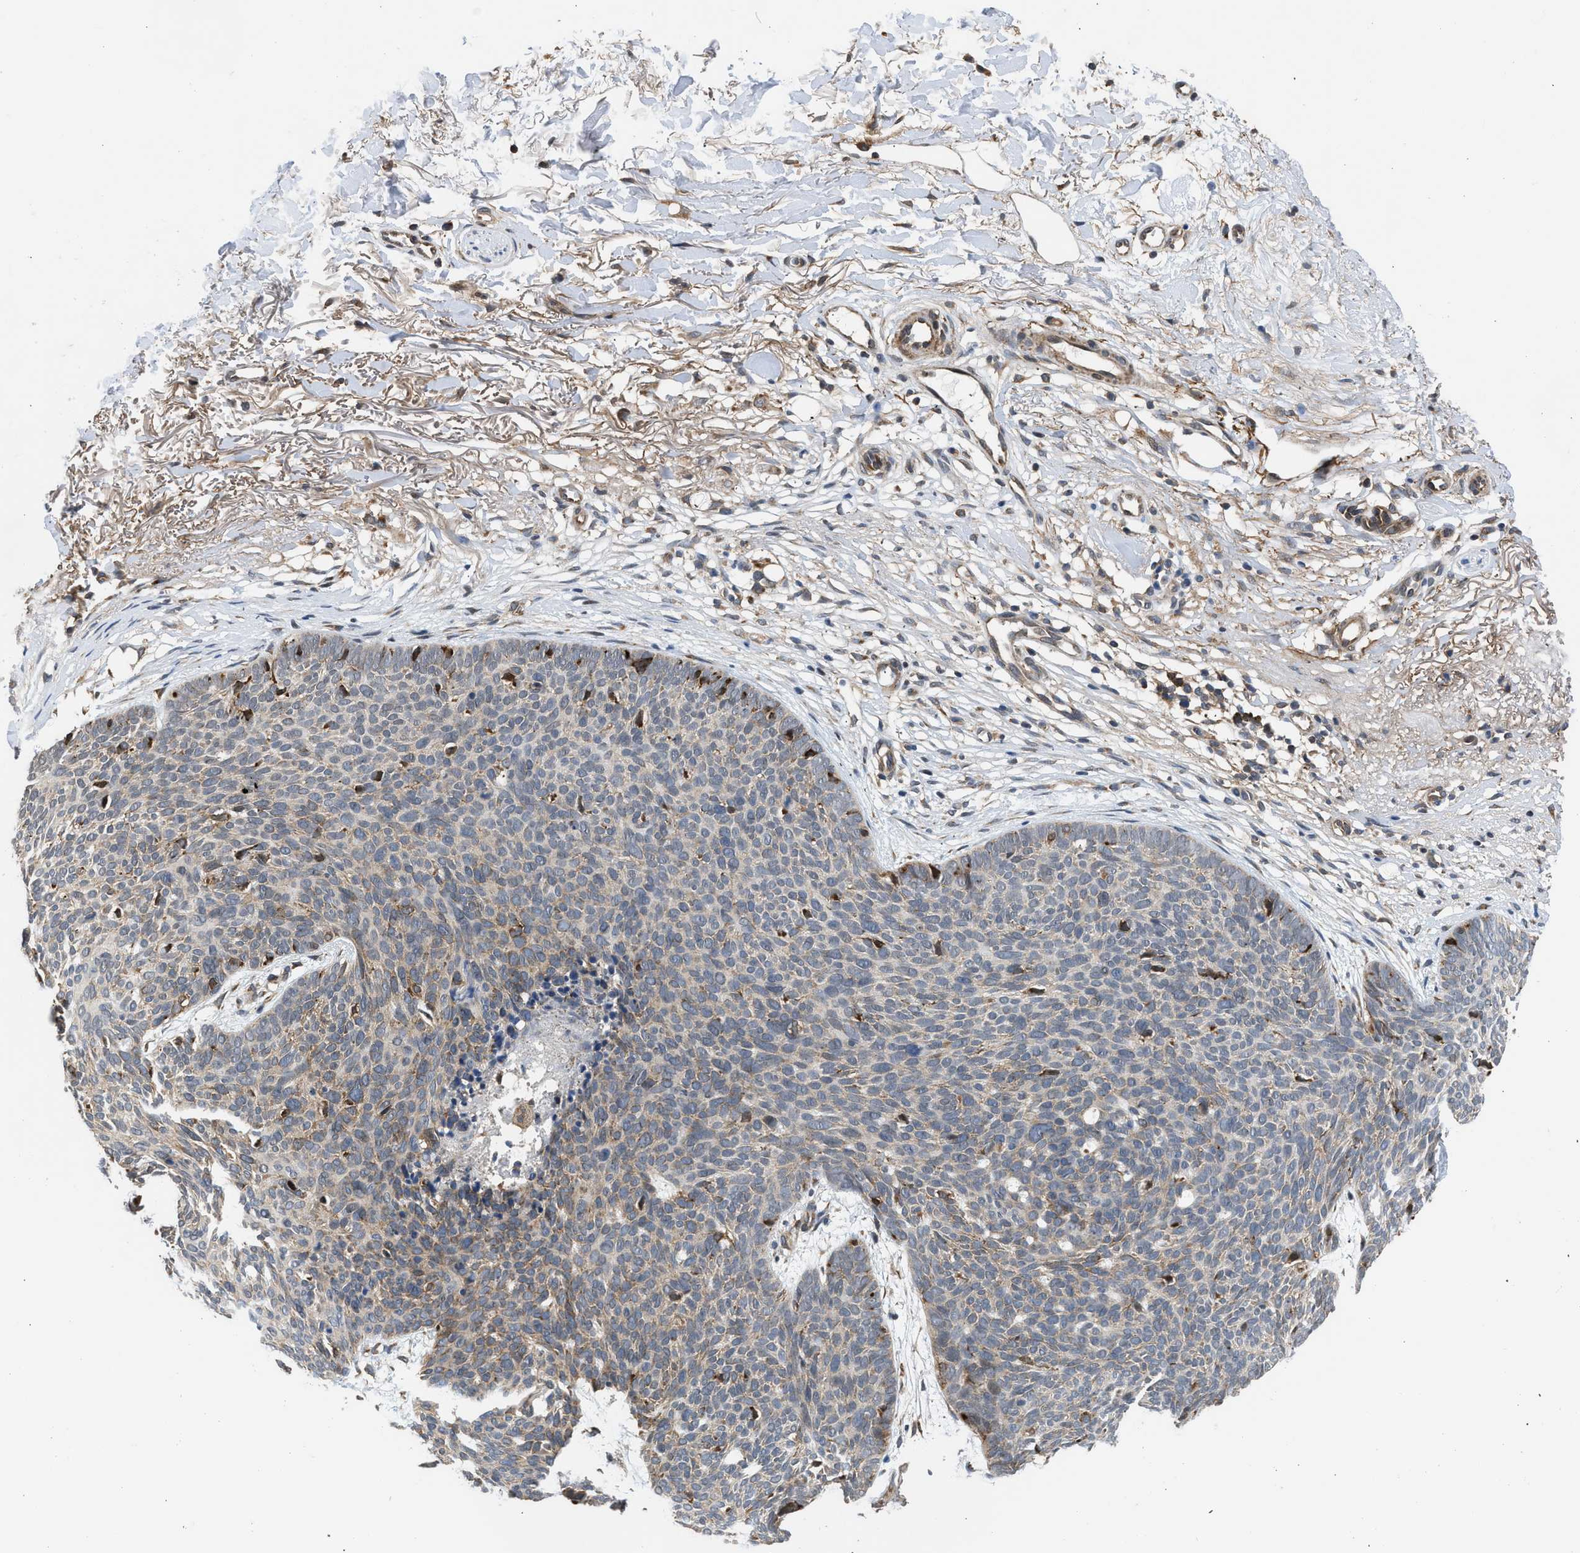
{"staining": {"intensity": "weak", "quantity": "<25%", "location": "cytoplasmic/membranous"}, "tissue": "skin cancer", "cell_type": "Tumor cells", "image_type": "cancer", "snomed": [{"axis": "morphology", "description": "Normal tissue, NOS"}, {"axis": "morphology", "description": "Basal cell carcinoma"}, {"axis": "topography", "description": "Skin"}], "caption": "Skin cancer (basal cell carcinoma) was stained to show a protein in brown. There is no significant expression in tumor cells.", "gene": "POLG2", "patient": {"sex": "female", "age": 70}}